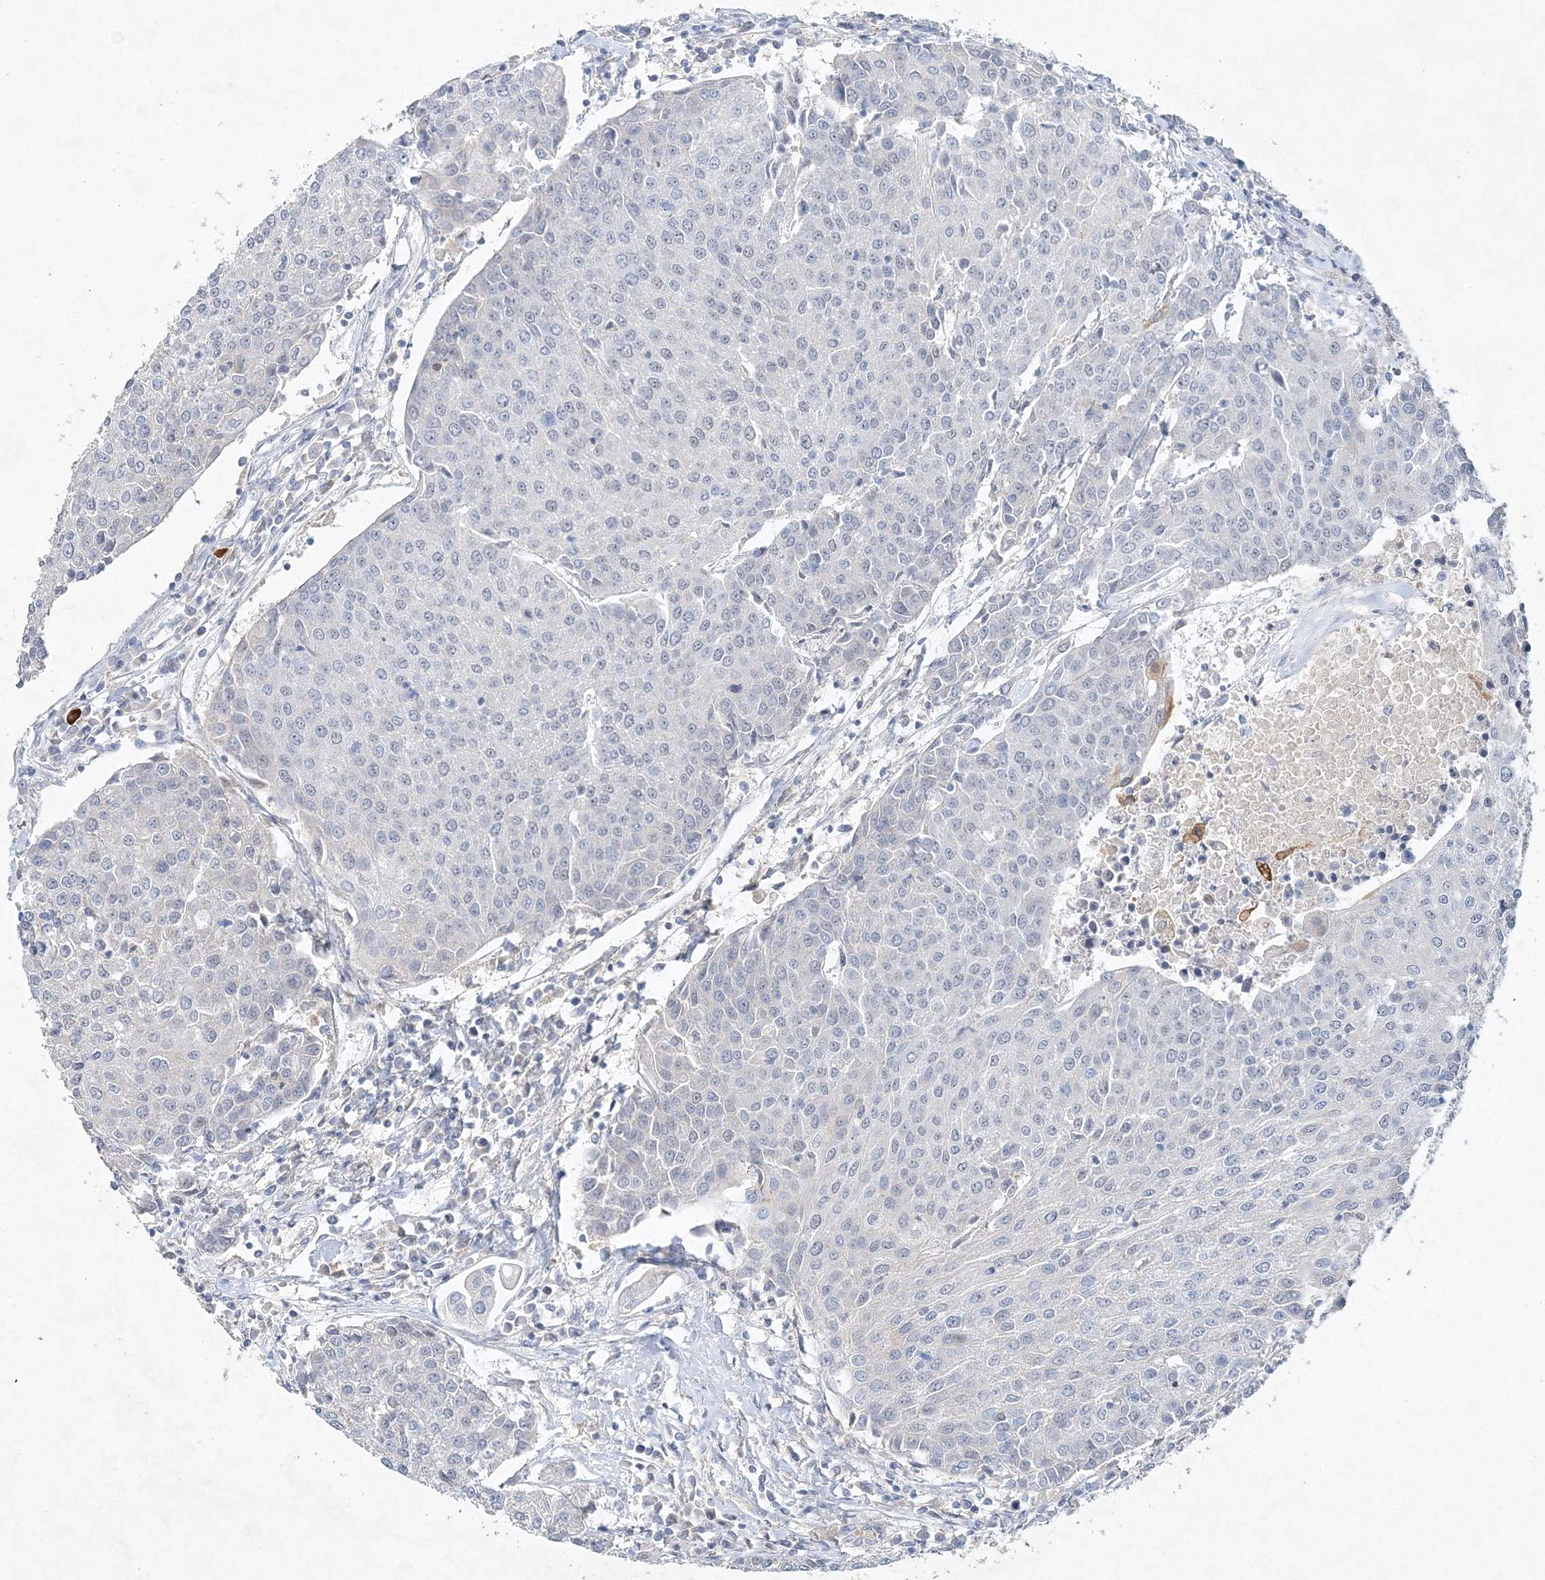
{"staining": {"intensity": "negative", "quantity": "none", "location": "none"}, "tissue": "urothelial cancer", "cell_type": "Tumor cells", "image_type": "cancer", "snomed": [{"axis": "morphology", "description": "Urothelial carcinoma, High grade"}, {"axis": "topography", "description": "Urinary bladder"}], "caption": "High power microscopy photomicrograph of an immunohistochemistry (IHC) micrograph of urothelial cancer, revealing no significant expression in tumor cells. Nuclei are stained in blue.", "gene": "MAT2B", "patient": {"sex": "female", "age": 85}}